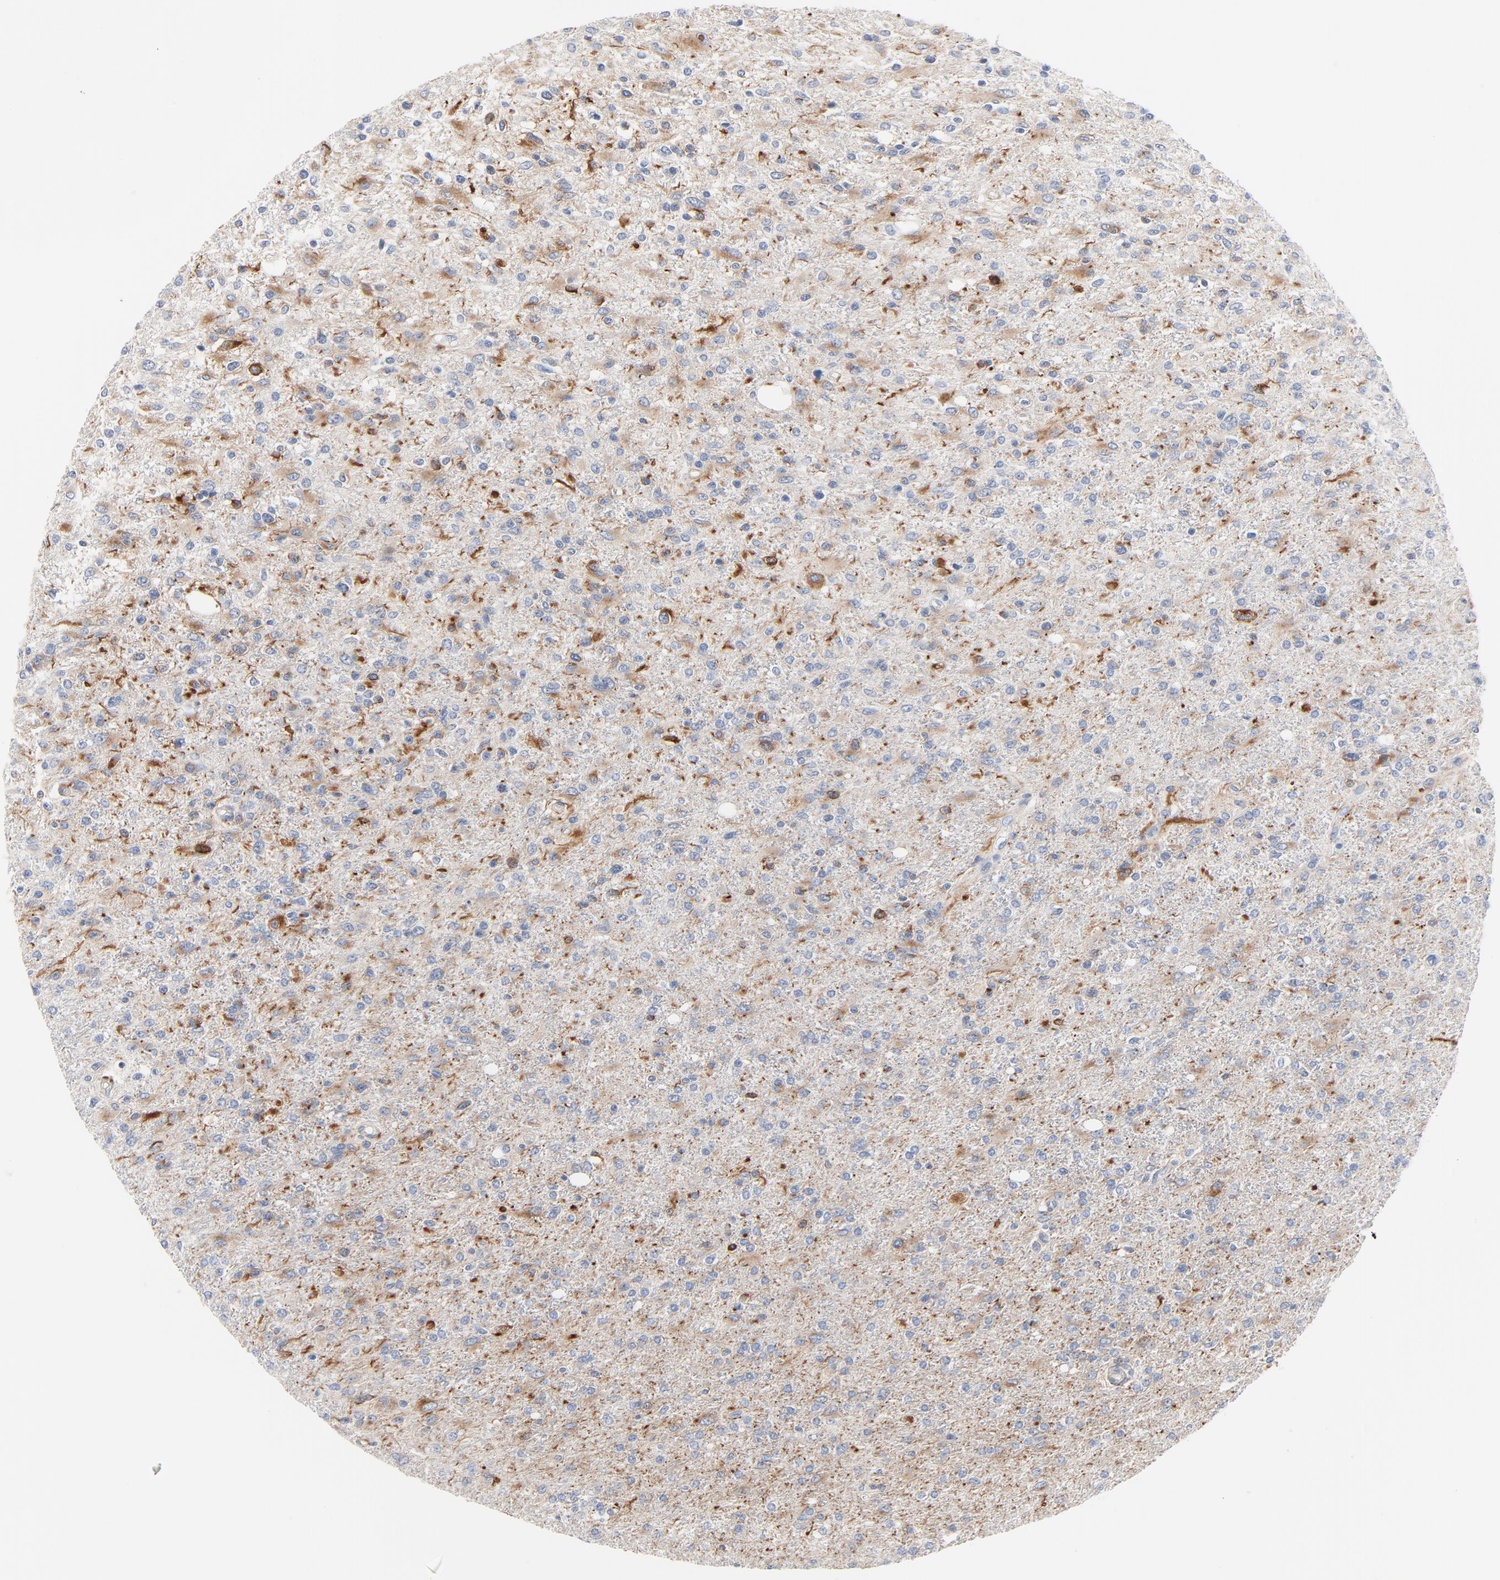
{"staining": {"intensity": "moderate", "quantity": "<25%", "location": "cytoplasmic/membranous"}, "tissue": "glioma", "cell_type": "Tumor cells", "image_type": "cancer", "snomed": [{"axis": "morphology", "description": "Glioma, malignant, High grade"}, {"axis": "topography", "description": "Cerebral cortex"}], "caption": "Immunohistochemistry (IHC) of human glioma demonstrates low levels of moderate cytoplasmic/membranous expression in approximately <25% of tumor cells. (brown staining indicates protein expression, while blue staining denotes nuclei).", "gene": "IFT43", "patient": {"sex": "male", "age": 76}}